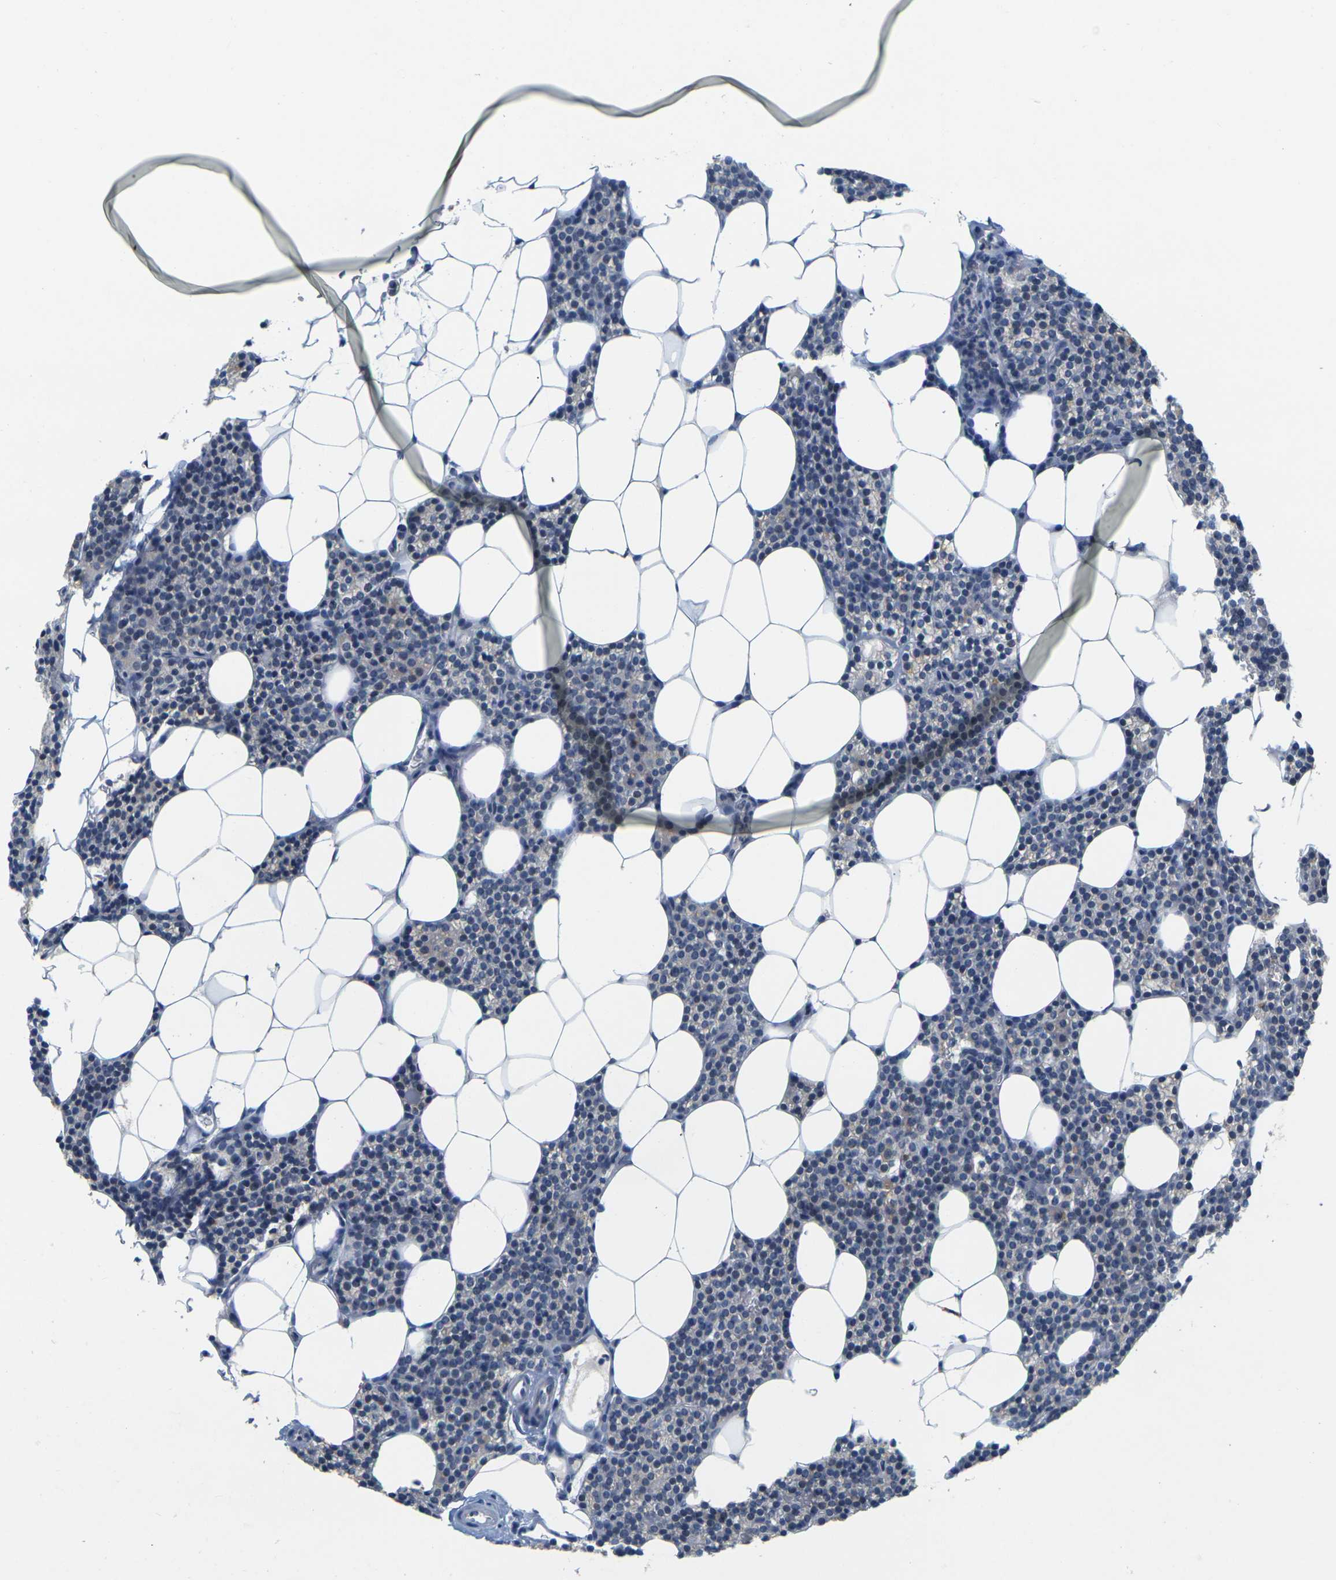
{"staining": {"intensity": "weak", "quantity": "<25%", "location": "nuclear"}, "tissue": "parathyroid gland", "cell_type": "Glandular cells", "image_type": "normal", "snomed": [{"axis": "morphology", "description": "Normal tissue, NOS"}, {"axis": "morphology", "description": "Adenoma, NOS"}, {"axis": "topography", "description": "Parathyroid gland"}], "caption": "Glandular cells show no significant protein staining in benign parathyroid gland. The staining is performed using DAB (3,3'-diaminobenzidine) brown chromogen with nuclei counter-stained in using hematoxylin.", "gene": "CDK2", "patient": {"sex": "female", "age": 51}}